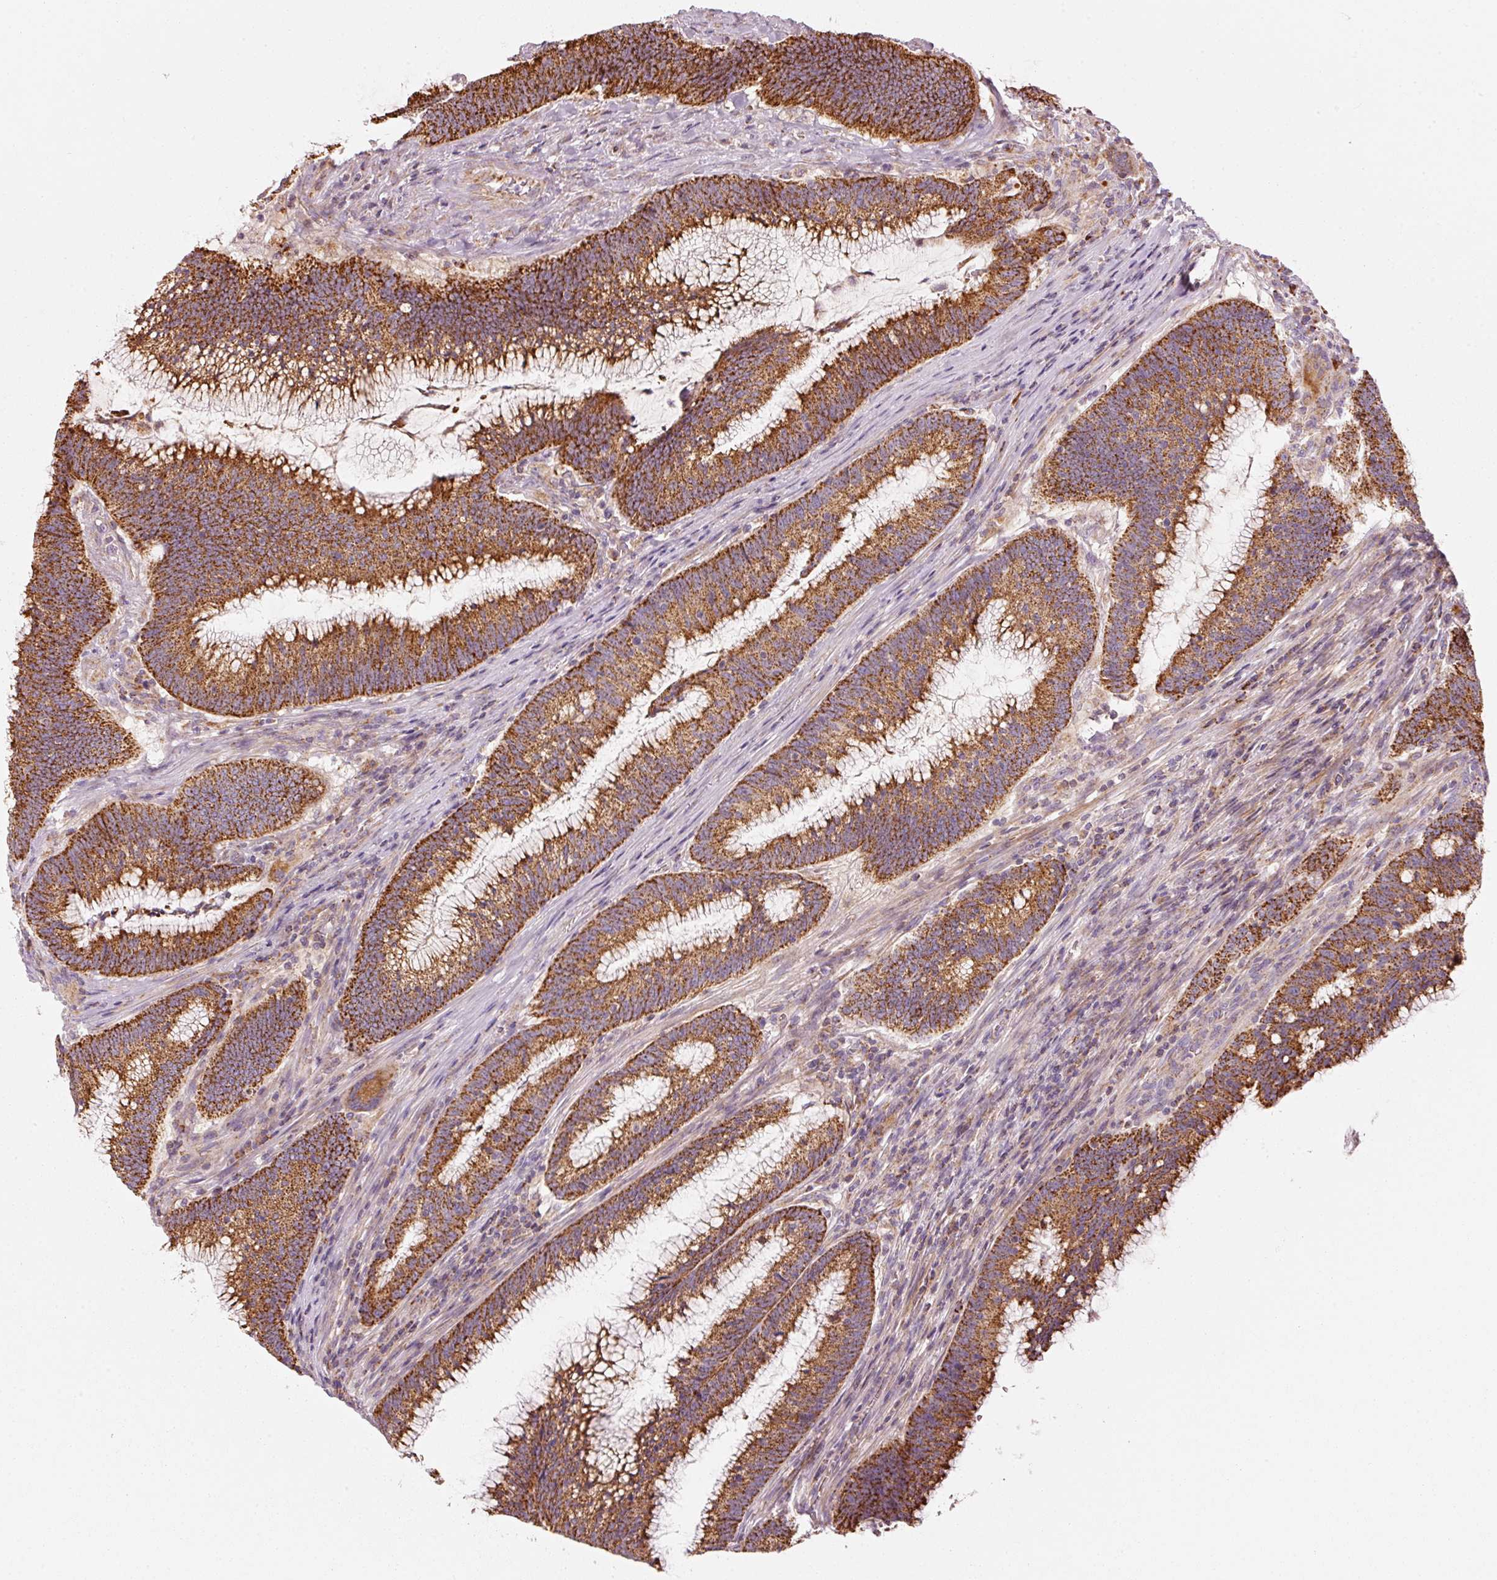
{"staining": {"intensity": "strong", "quantity": ">75%", "location": "cytoplasmic/membranous"}, "tissue": "colorectal cancer", "cell_type": "Tumor cells", "image_type": "cancer", "snomed": [{"axis": "morphology", "description": "Adenocarcinoma, NOS"}, {"axis": "topography", "description": "Rectum"}], "caption": "Protein staining shows strong cytoplasmic/membranous staining in approximately >75% of tumor cells in colorectal cancer (adenocarcinoma).", "gene": "C17orf98", "patient": {"sex": "female", "age": 77}}